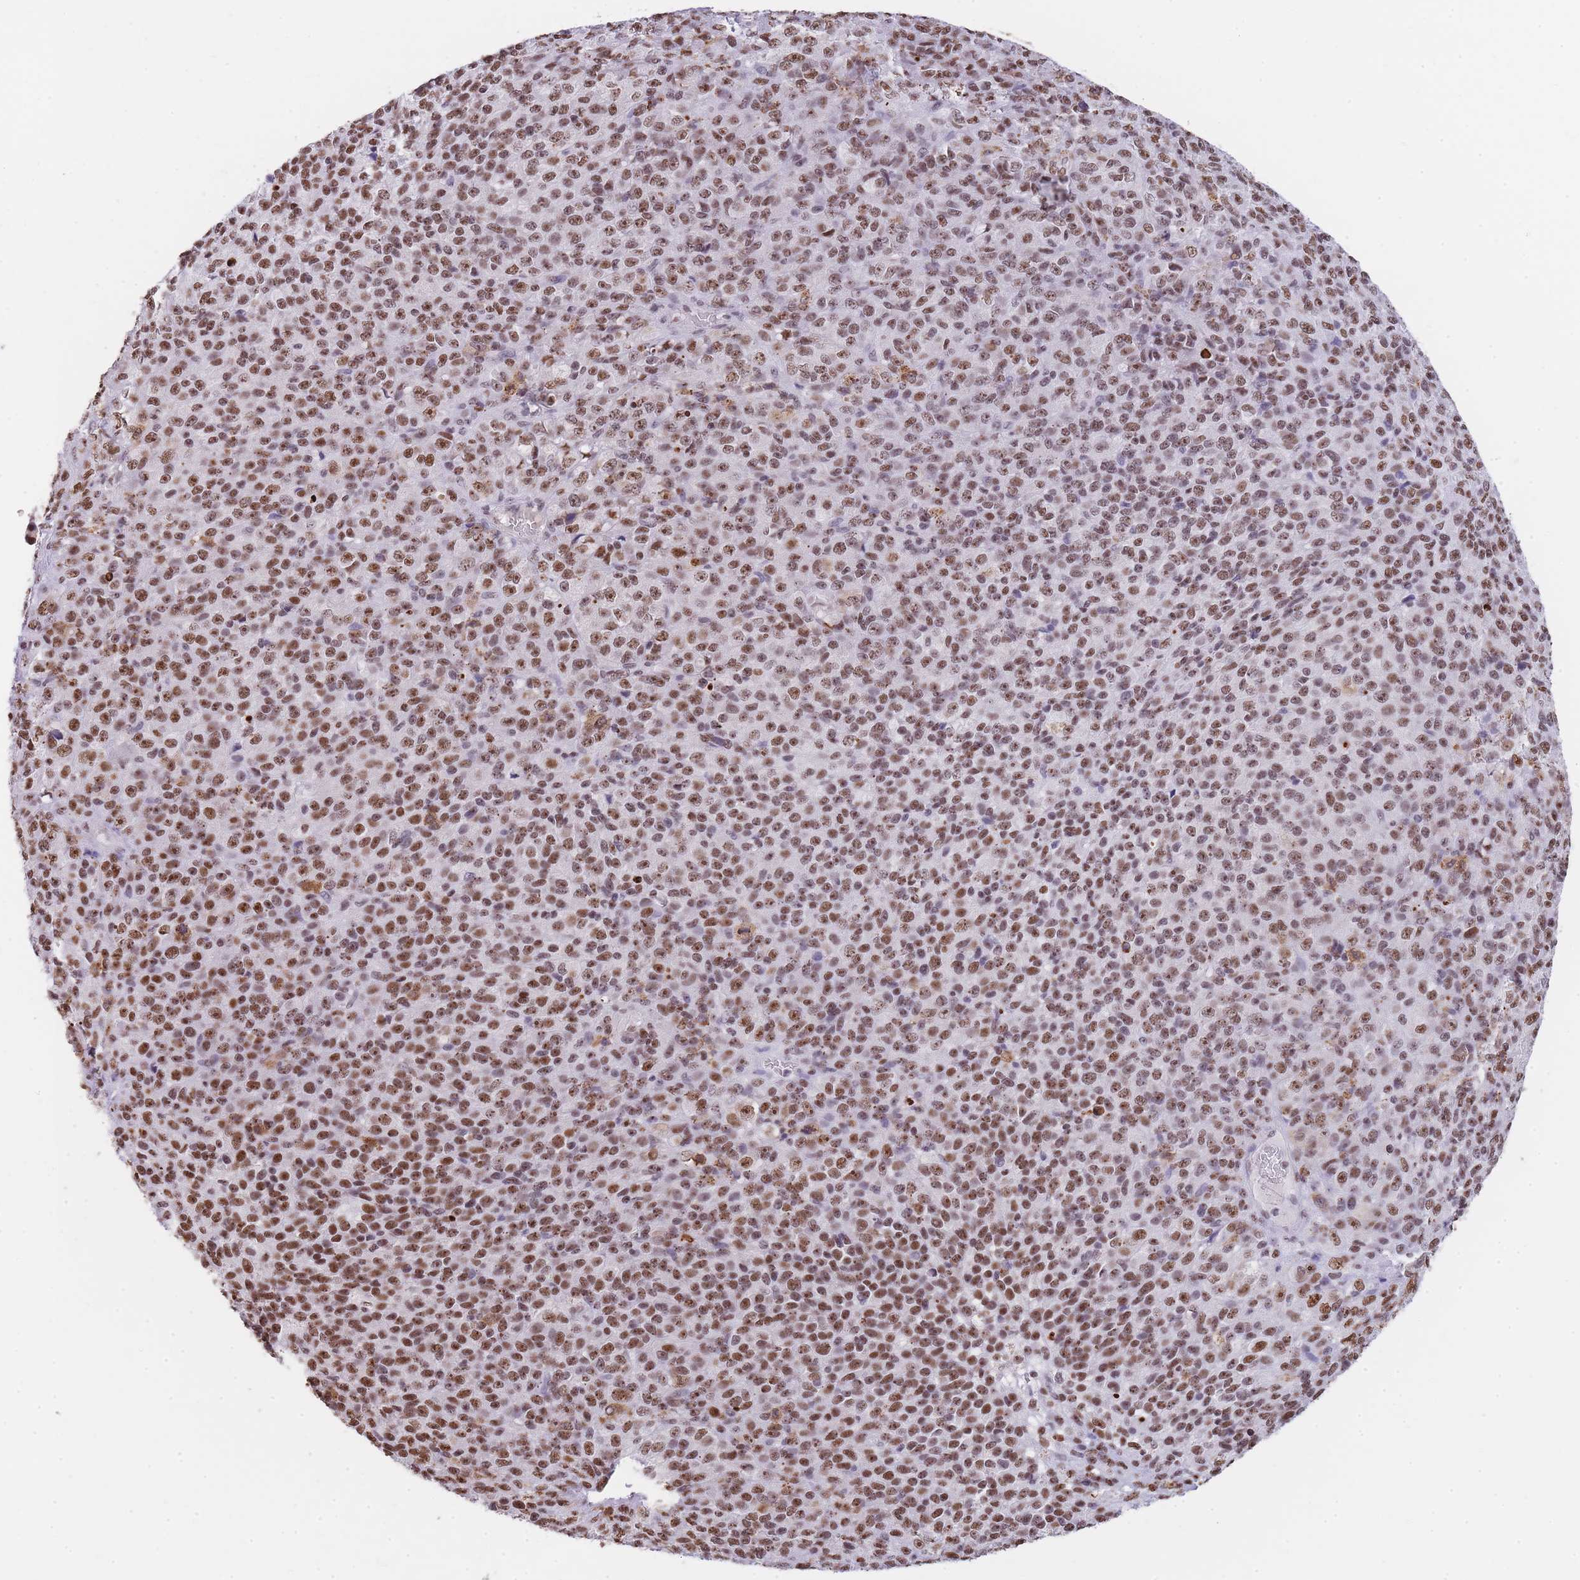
{"staining": {"intensity": "moderate", "quantity": ">75%", "location": "nuclear"}, "tissue": "melanoma", "cell_type": "Tumor cells", "image_type": "cancer", "snomed": [{"axis": "morphology", "description": "Malignant melanoma, Metastatic site"}, {"axis": "topography", "description": "Brain"}], "caption": "Tumor cells reveal medium levels of moderate nuclear expression in about >75% of cells in malignant melanoma (metastatic site).", "gene": "EVC2", "patient": {"sex": "female", "age": 56}}